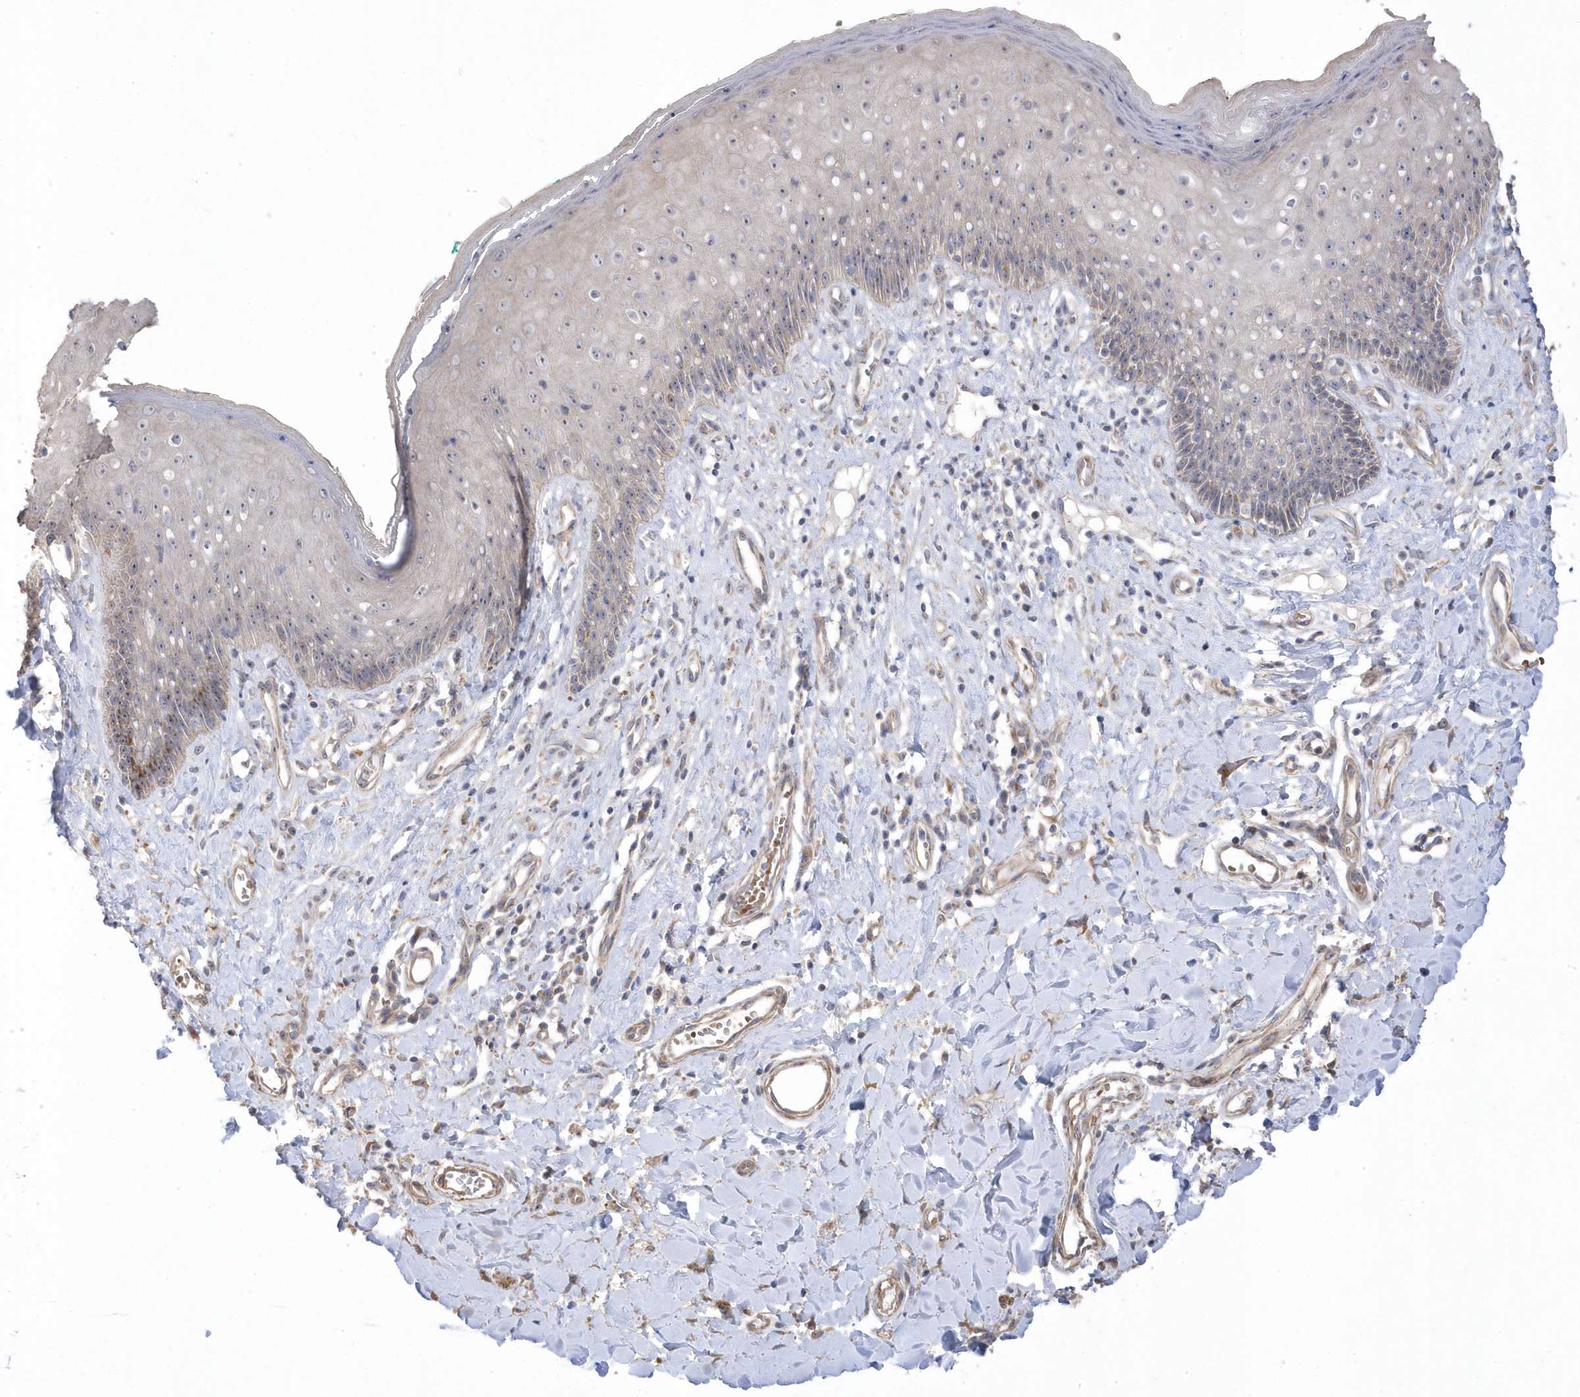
{"staining": {"intensity": "weak", "quantity": "<25%", "location": "cytoplasmic/membranous"}, "tissue": "skin", "cell_type": "Epidermal cells", "image_type": "normal", "snomed": [{"axis": "morphology", "description": "Normal tissue, NOS"}, {"axis": "morphology", "description": "Squamous cell carcinoma, NOS"}, {"axis": "topography", "description": "Vulva"}], "caption": "IHC histopathology image of unremarkable skin: skin stained with DAB (3,3'-diaminobenzidine) reveals no significant protein staining in epidermal cells. (DAB IHC visualized using brightfield microscopy, high magnification).", "gene": "GTPBP6", "patient": {"sex": "female", "age": 85}}